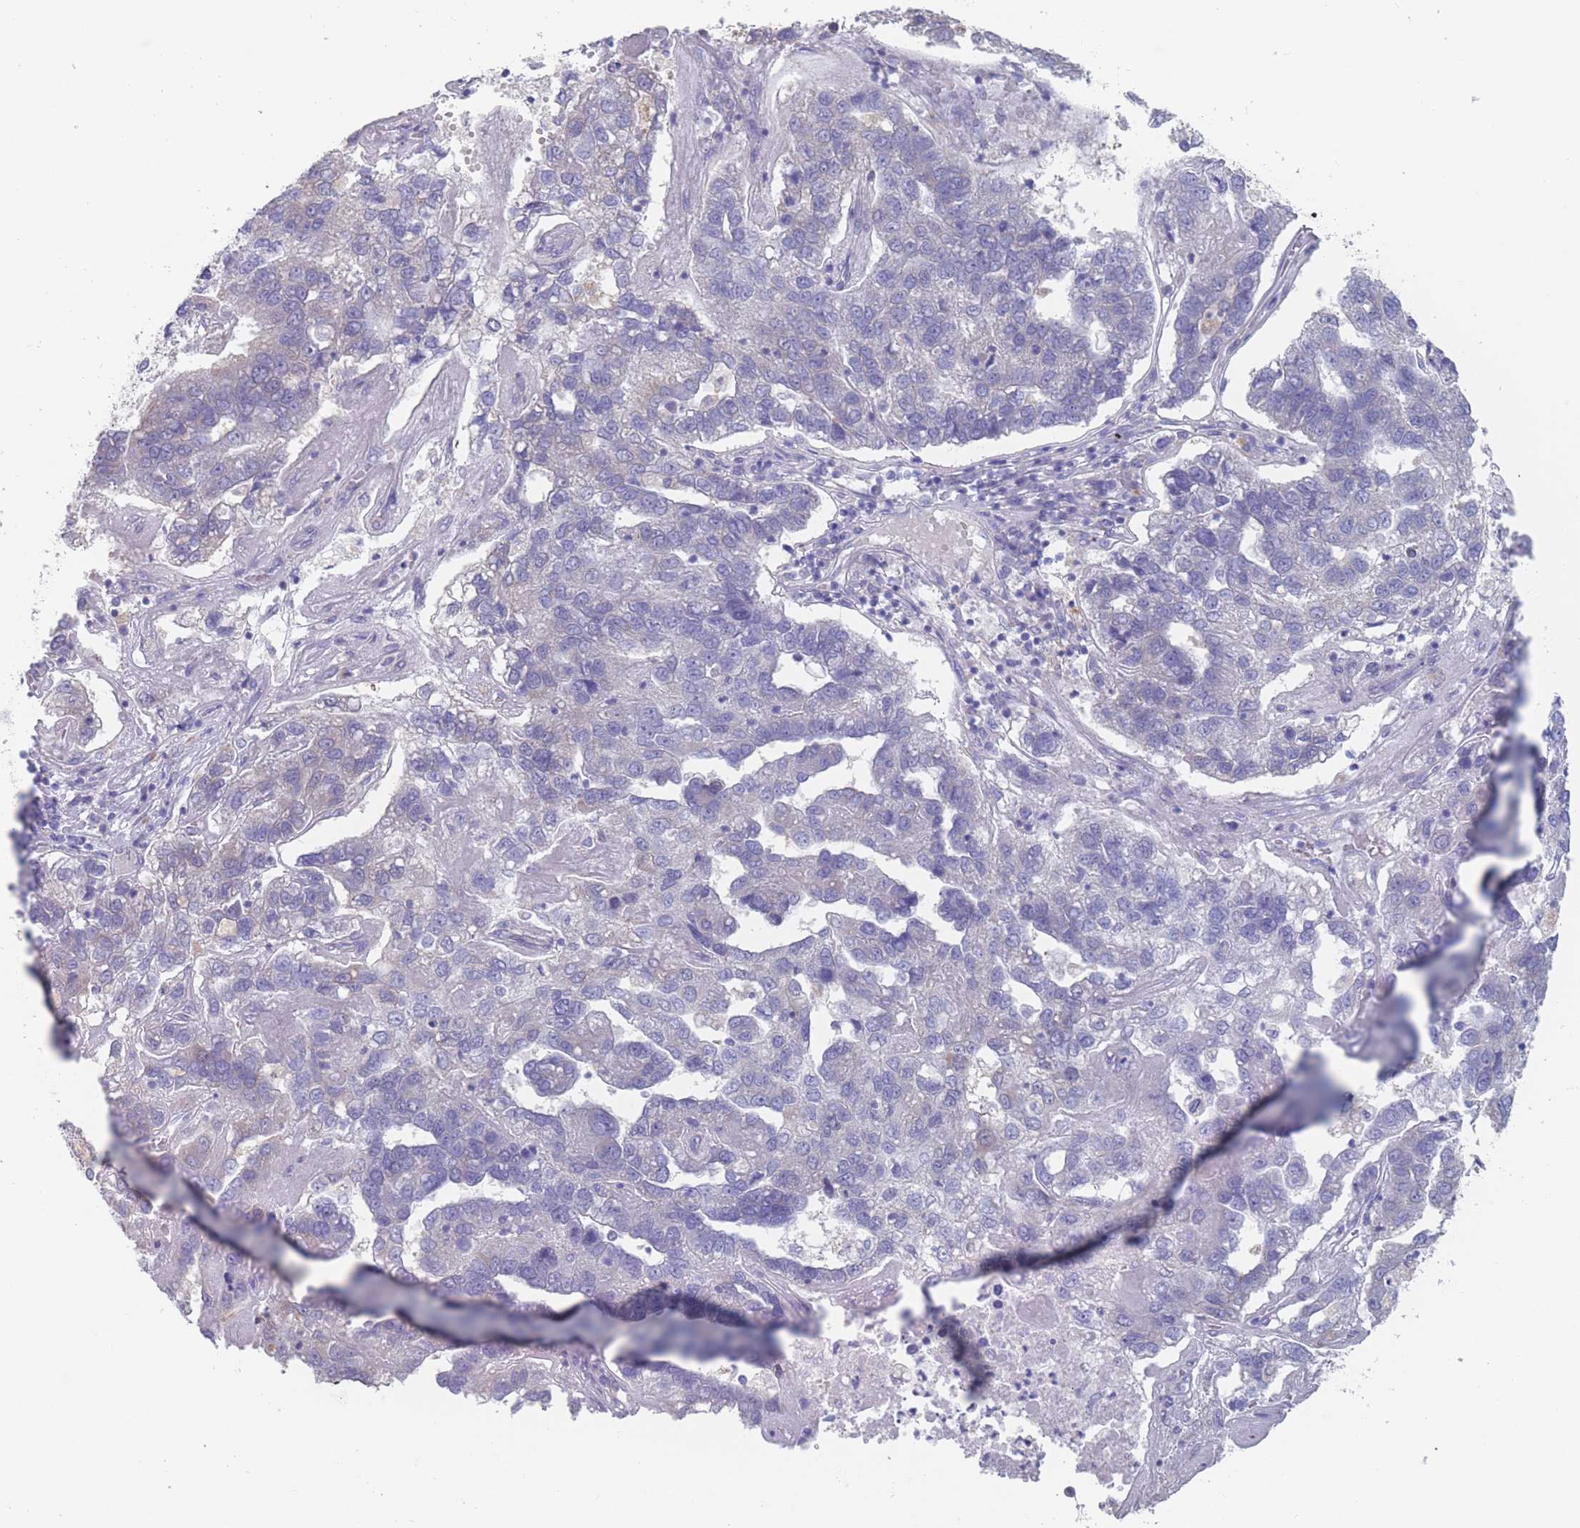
{"staining": {"intensity": "negative", "quantity": "none", "location": "none"}, "tissue": "pancreatic cancer", "cell_type": "Tumor cells", "image_type": "cancer", "snomed": [{"axis": "morphology", "description": "Adenocarcinoma, NOS"}, {"axis": "topography", "description": "Pancreas"}], "caption": "DAB (3,3'-diaminobenzidine) immunohistochemical staining of pancreatic cancer (adenocarcinoma) exhibits no significant staining in tumor cells.", "gene": "CYP51A1", "patient": {"sex": "female", "age": 61}}